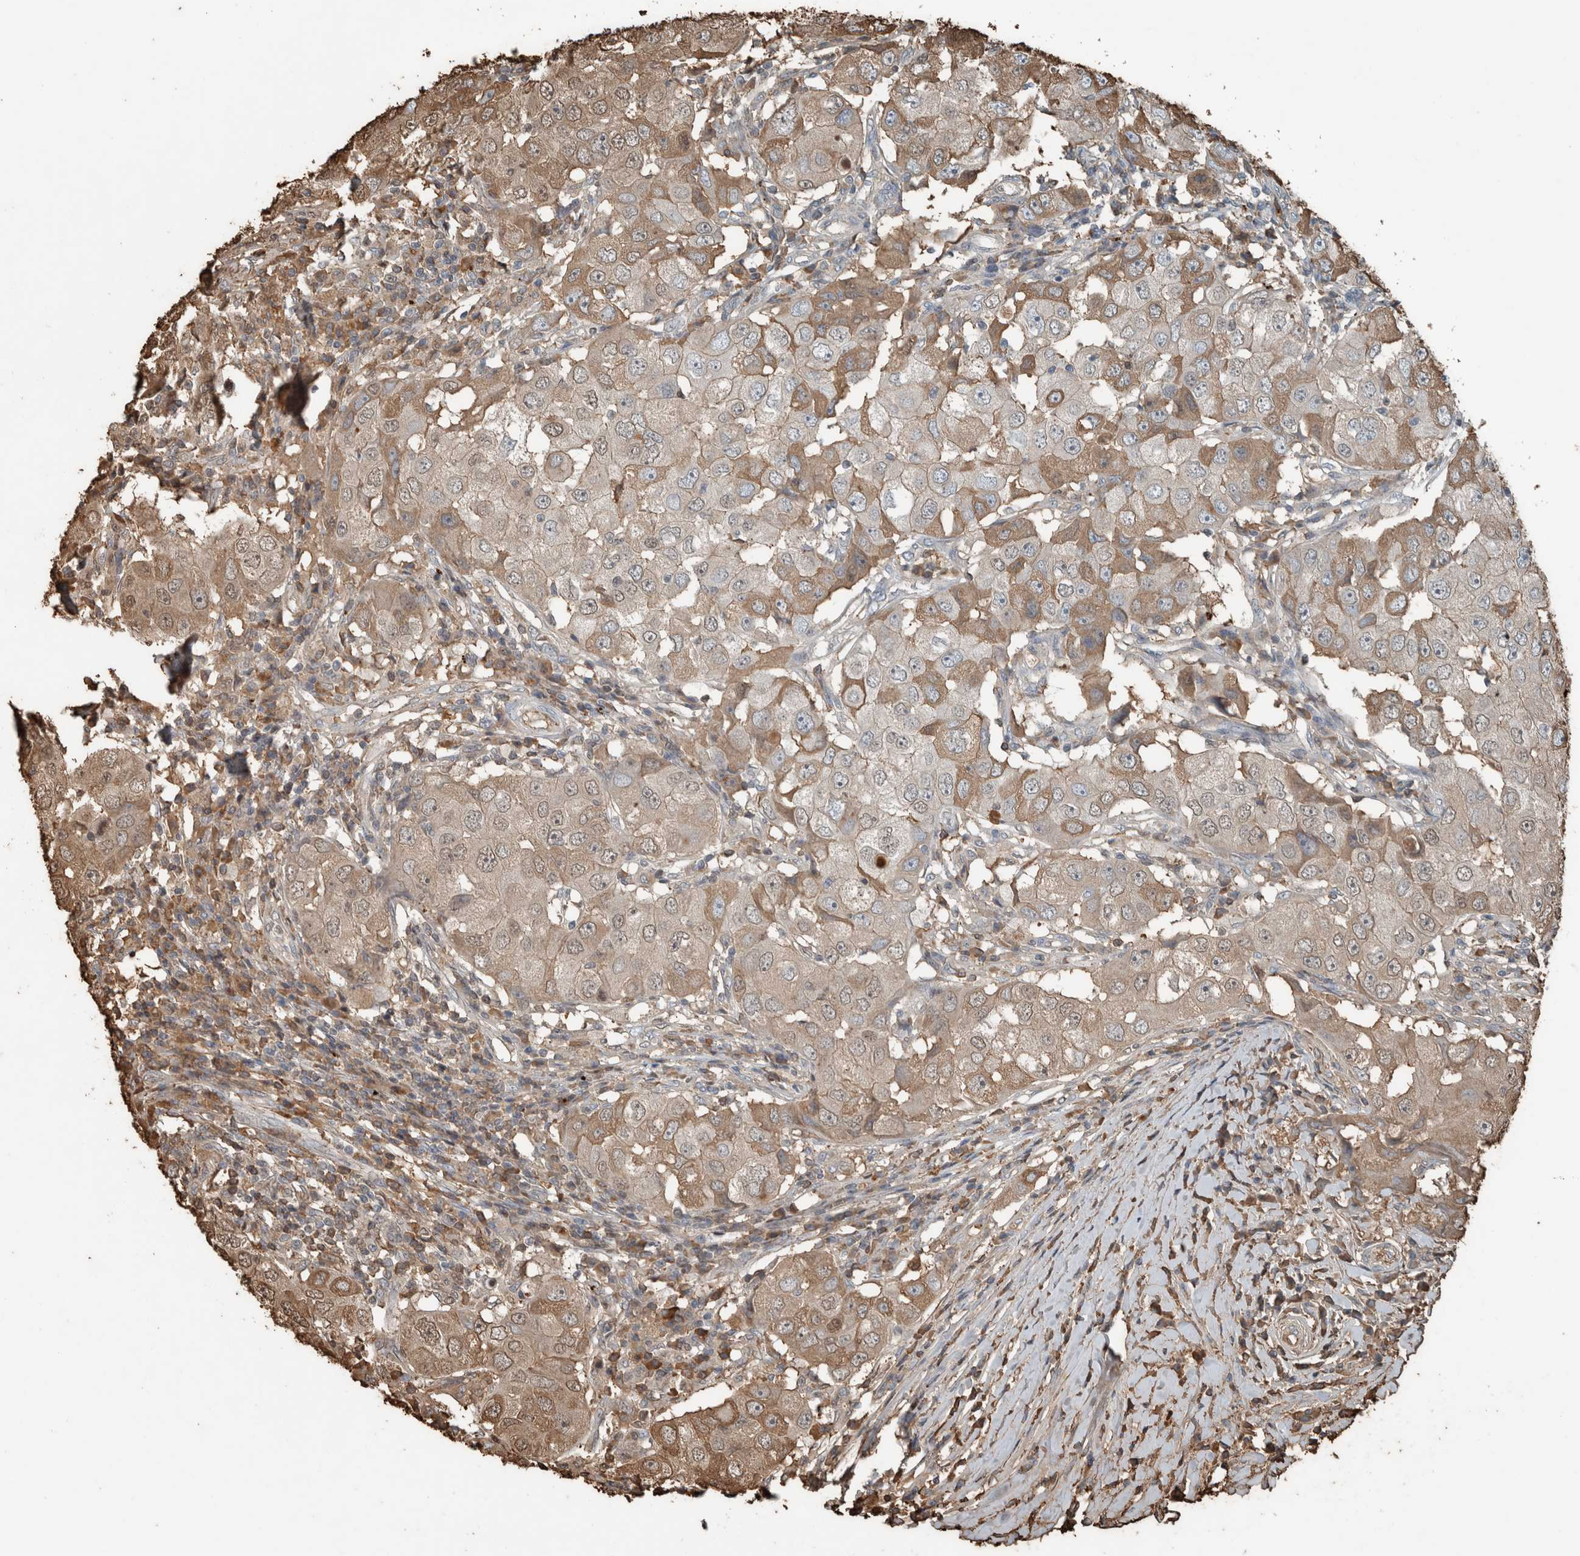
{"staining": {"intensity": "moderate", "quantity": "25%-75%", "location": "cytoplasmic/membranous"}, "tissue": "breast cancer", "cell_type": "Tumor cells", "image_type": "cancer", "snomed": [{"axis": "morphology", "description": "Duct carcinoma"}, {"axis": "topography", "description": "Breast"}], "caption": "A photomicrograph of human breast cancer stained for a protein shows moderate cytoplasmic/membranous brown staining in tumor cells.", "gene": "USP34", "patient": {"sex": "female", "age": 27}}